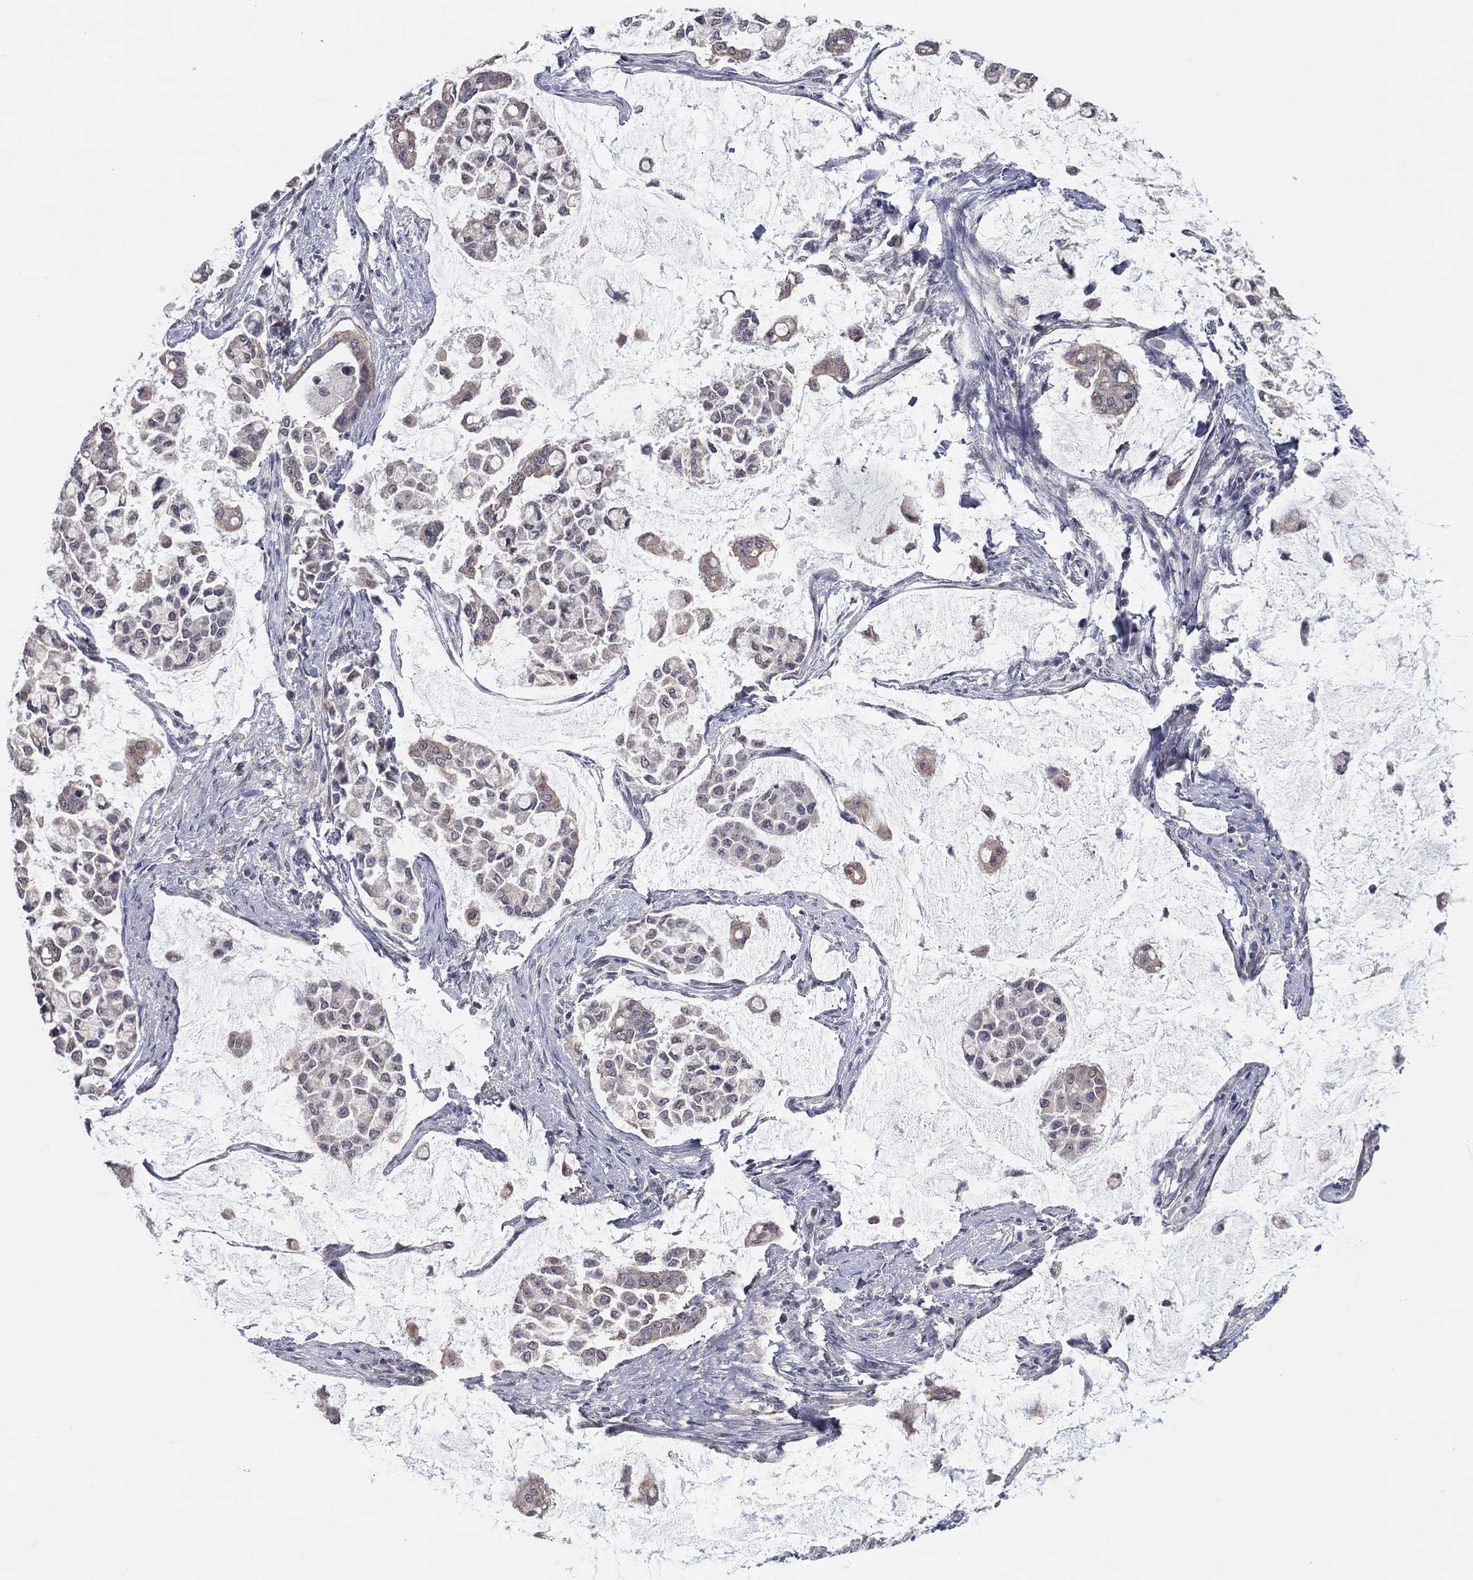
{"staining": {"intensity": "weak", "quantity": "25%-75%", "location": "cytoplasmic/membranous"}, "tissue": "stomach cancer", "cell_type": "Tumor cells", "image_type": "cancer", "snomed": [{"axis": "morphology", "description": "Adenocarcinoma, NOS"}, {"axis": "topography", "description": "Stomach"}], "caption": "Stomach cancer (adenocarcinoma) stained with DAB (3,3'-diaminobenzidine) immunohistochemistry demonstrates low levels of weak cytoplasmic/membranous staining in about 25%-75% of tumor cells.", "gene": "SLC22A2", "patient": {"sex": "male", "age": 82}}